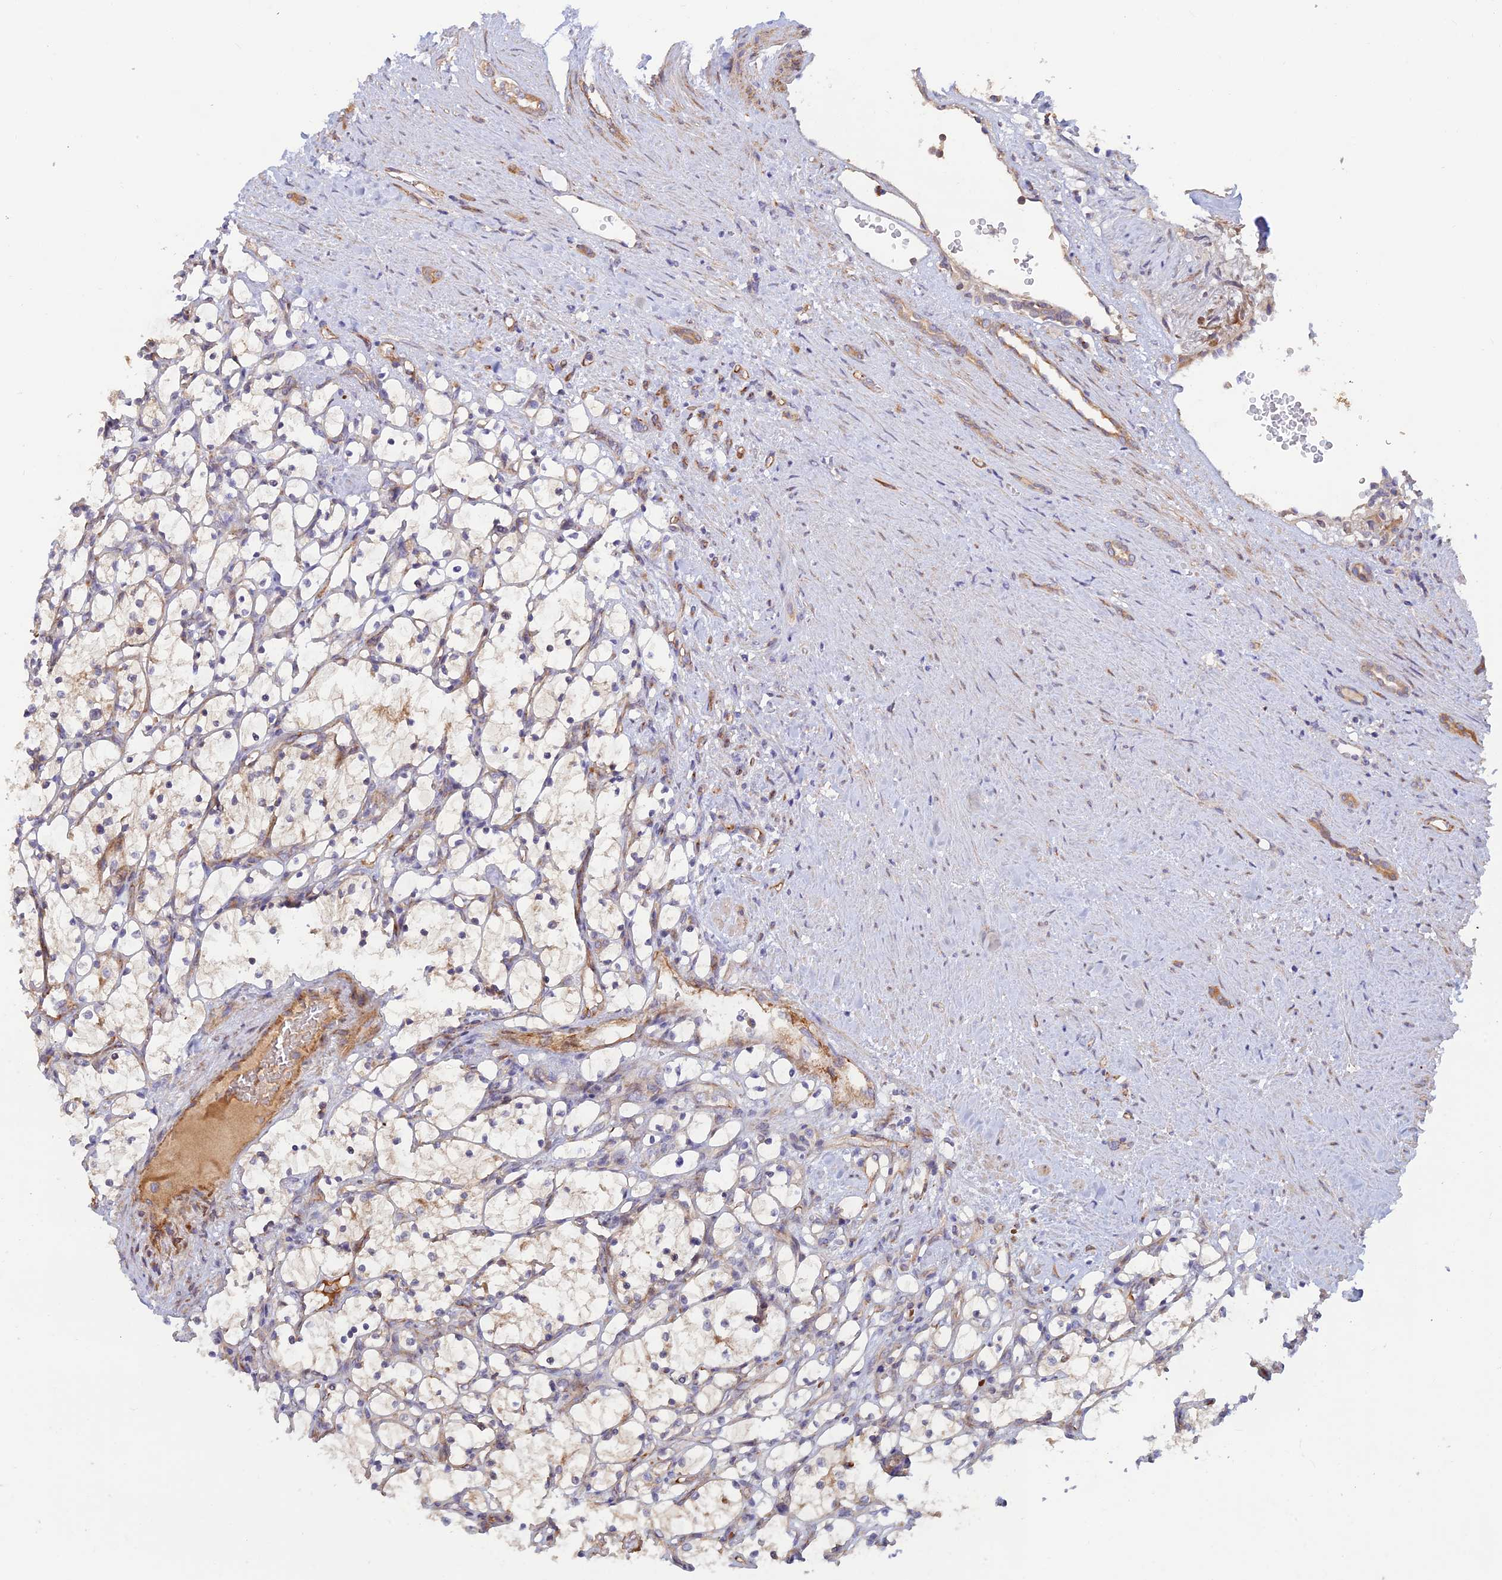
{"staining": {"intensity": "weak", "quantity": "<25%", "location": "cytoplasmic/membranous"}, "tissue": "renal cancer", "cell_type": "Tumor cells", "image_type": "cancer", "snomed": [{"axis": "morphology", "description": "Adenocarcinoma, NOS"}, {"axis": "topography", "description": "Kidney"}], "caption": "Immunohistochemical staining of adenocarcinoma (renal) reveals no significant expression in tumor cells.", "gene": "GMCL1", "patient": {"sex": "female", "age": 69}}